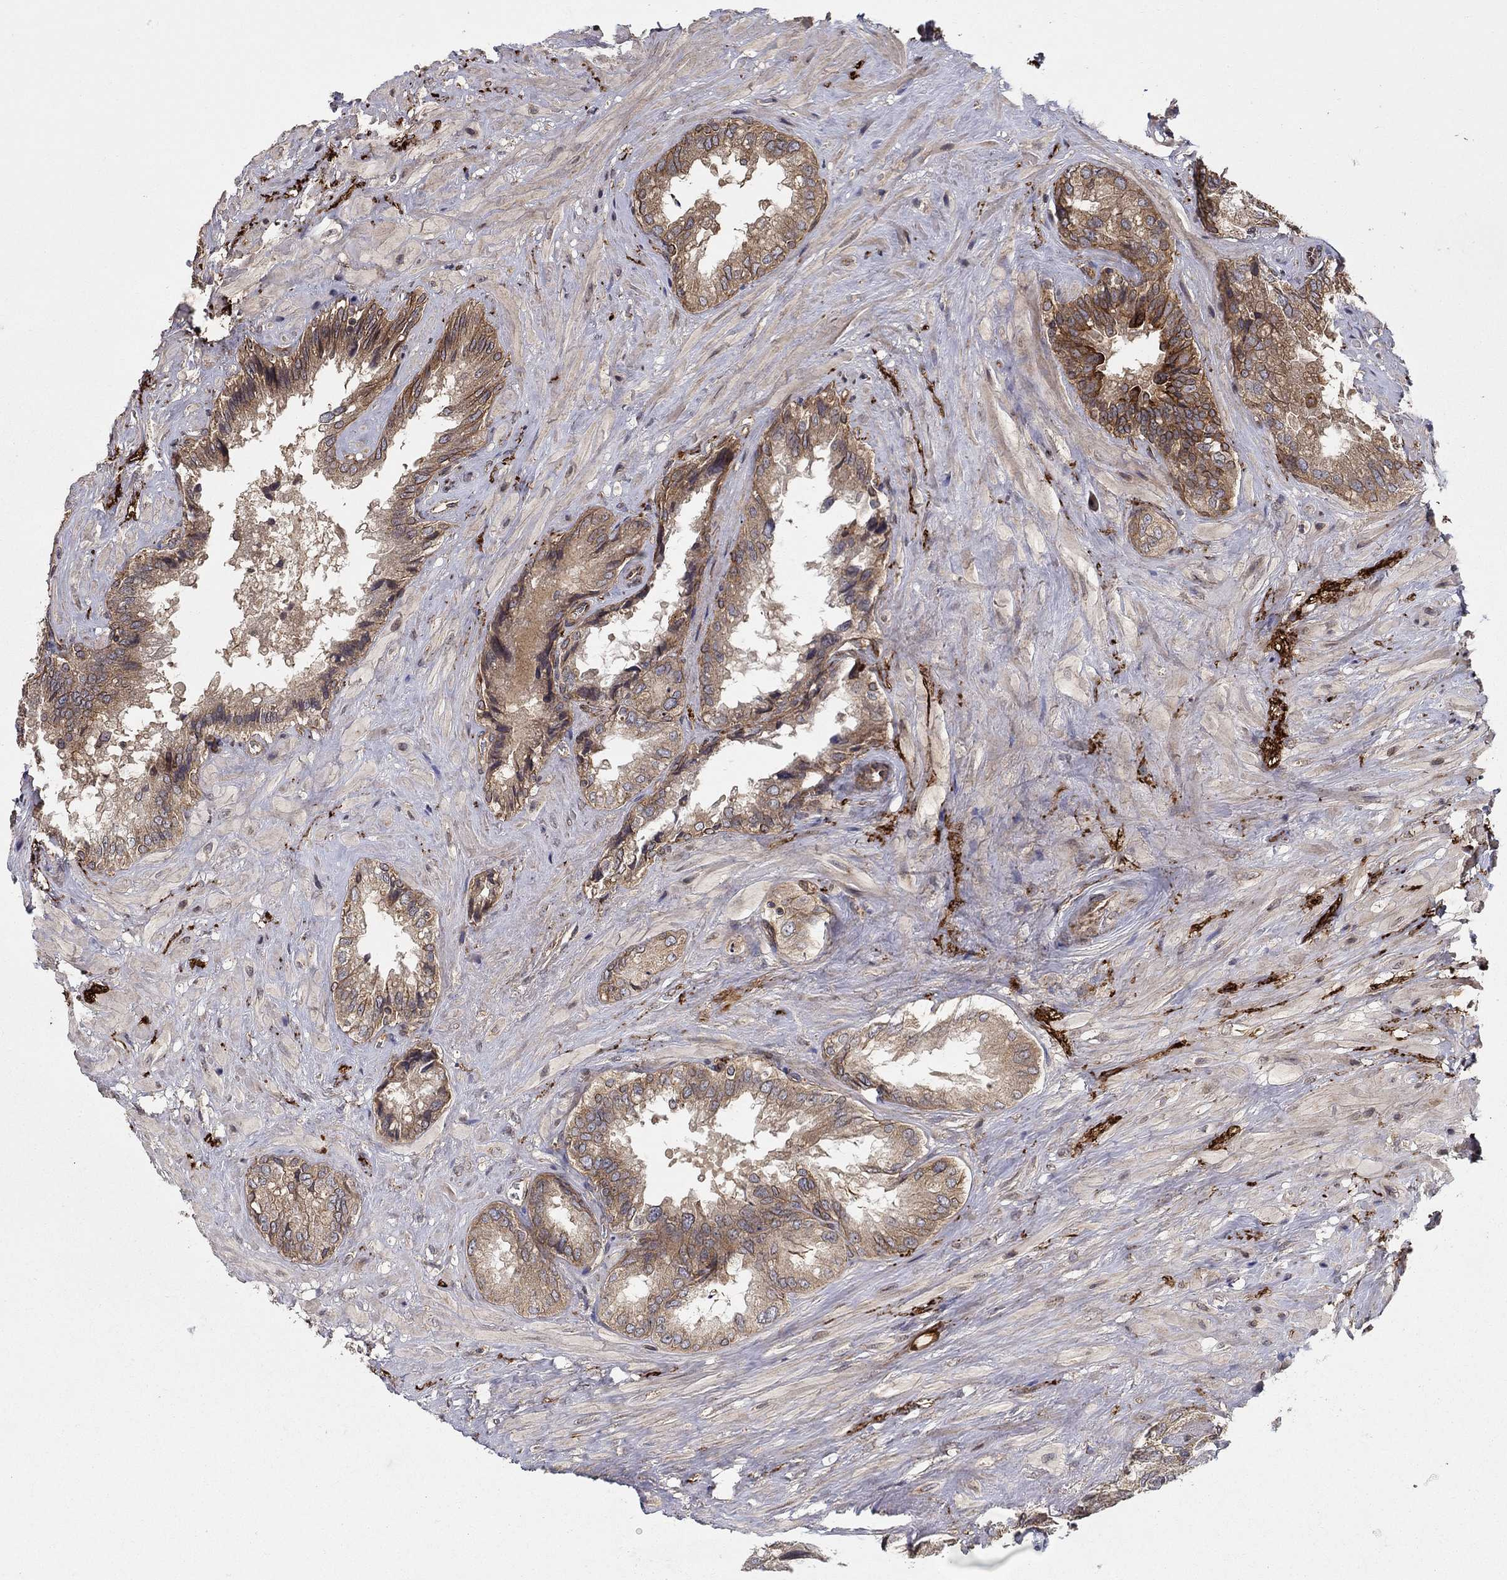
{"staining": {"intensity": "strong", "quantity": "25%-75%", "location": "cytoplasmic/membranous"}, "tissue": "seminal vesicle", "cell_type": "Glandular cells", "image_type": "normal", "snomed": [{"axis": "morphology", "description": "Normal tissue, NOS"}, {"axis": "topography", "description": "Seminal veicle"}], "caption": "DAB immunohistochemical staining of unremarkable seminal vesicle shows strong cytoplasmic/membranous protein positivity in approximately 25%-75% of glandular cells. (DAB = brown stain, brightfield microscopy at high magnification).", "gene": "BMERB1", "patient": {"sex": "male", "age": 67}}